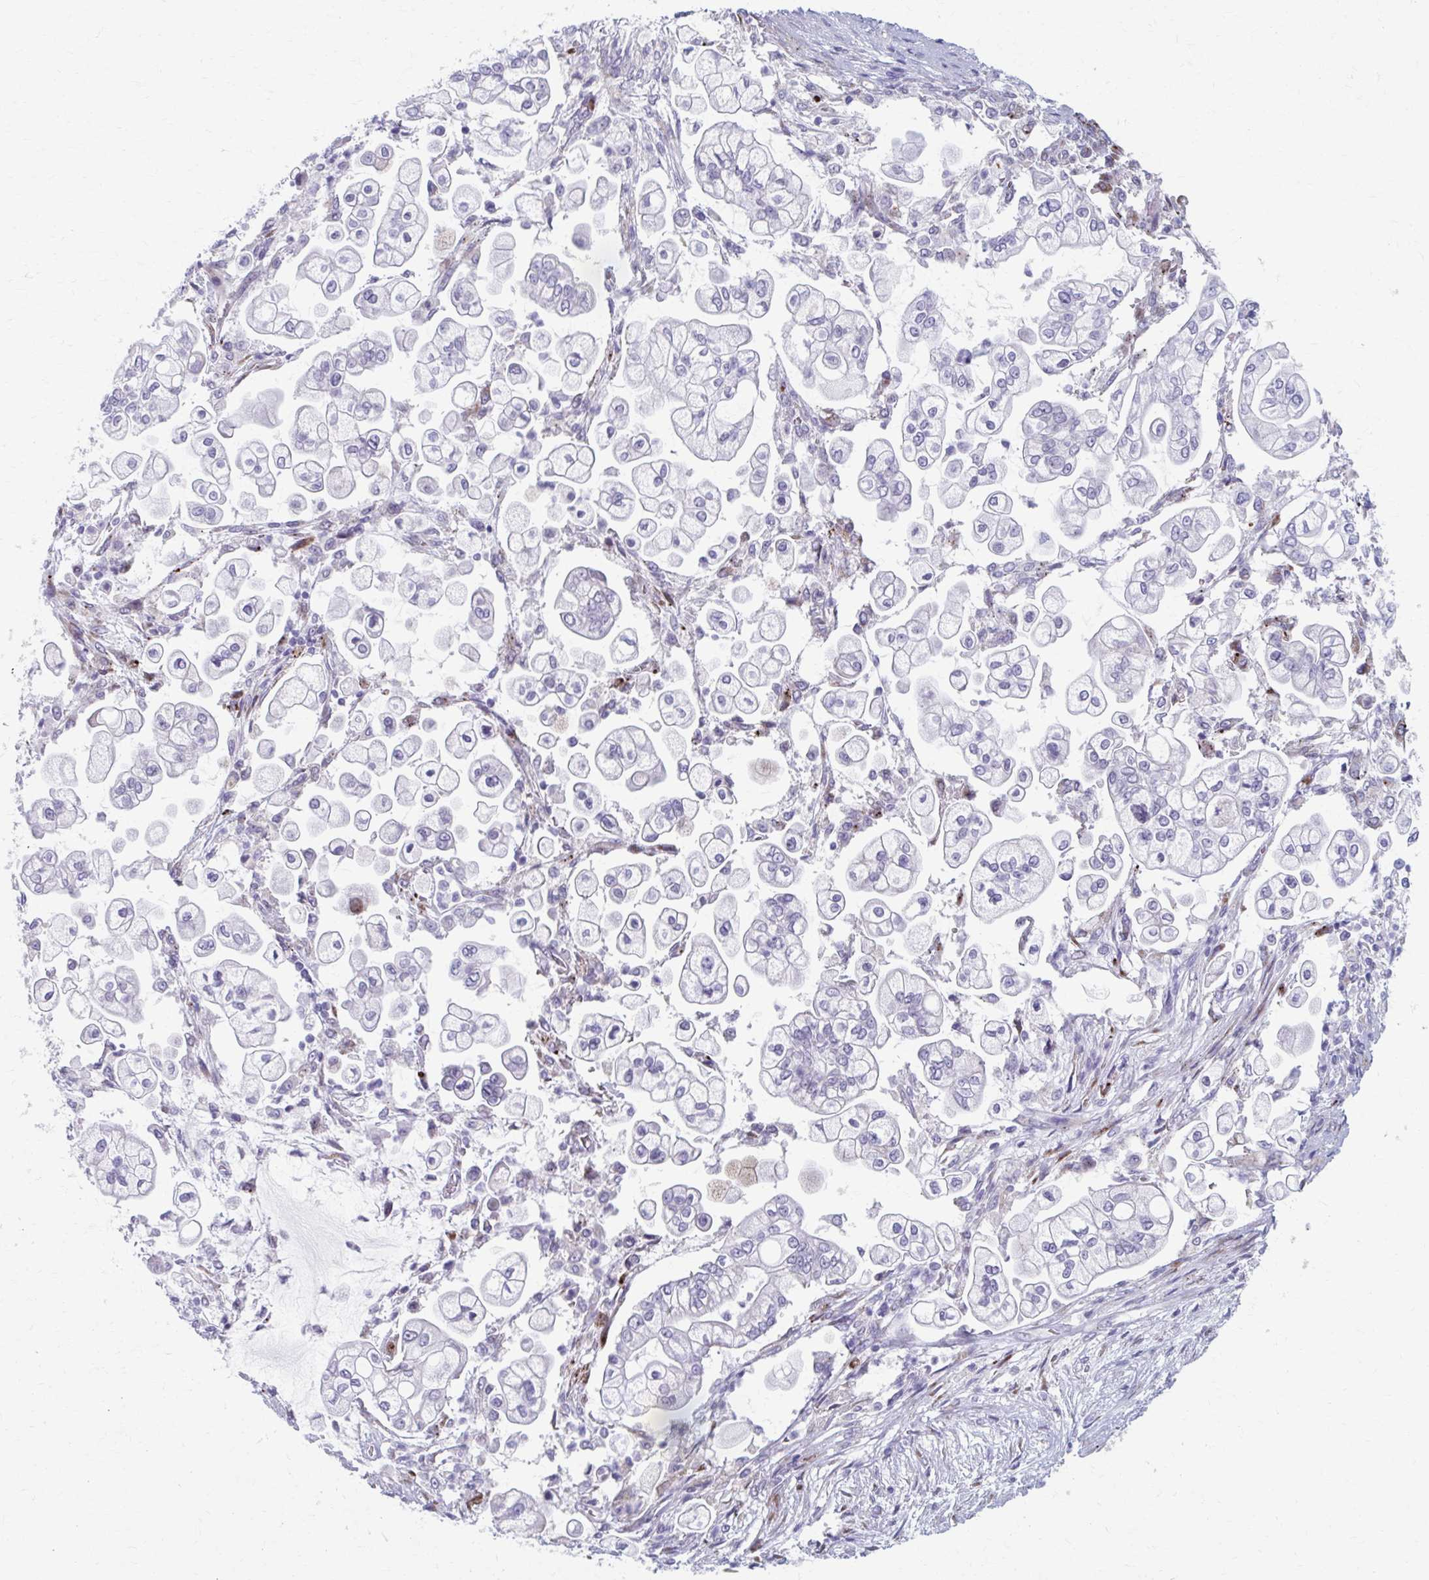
{"staining": {"intensity": "negative", "quantity": "none", "location": "none"}, "tissue": "pancreatic cancer", "cell_type": "Tumor cells", "image_type": "cancer", "snomed": [{"axis": "morphology", "description": "Adenocarcinoma, NOS"}, {"axis": "topography", "description": "Pancreas"}], "caption": "This image is of adenocarcinoma (pancreatic) stained with IHC to label a protein in brown with the nuclei are counter-stained blue. There is no positivity in tumor cells. (DAB (3,3'-diaminobenzidine) immunohistochemistry with hematoxylin counter stain).", "gene": "OLFM2", "patient": {"sex": "female", "age": 69}}